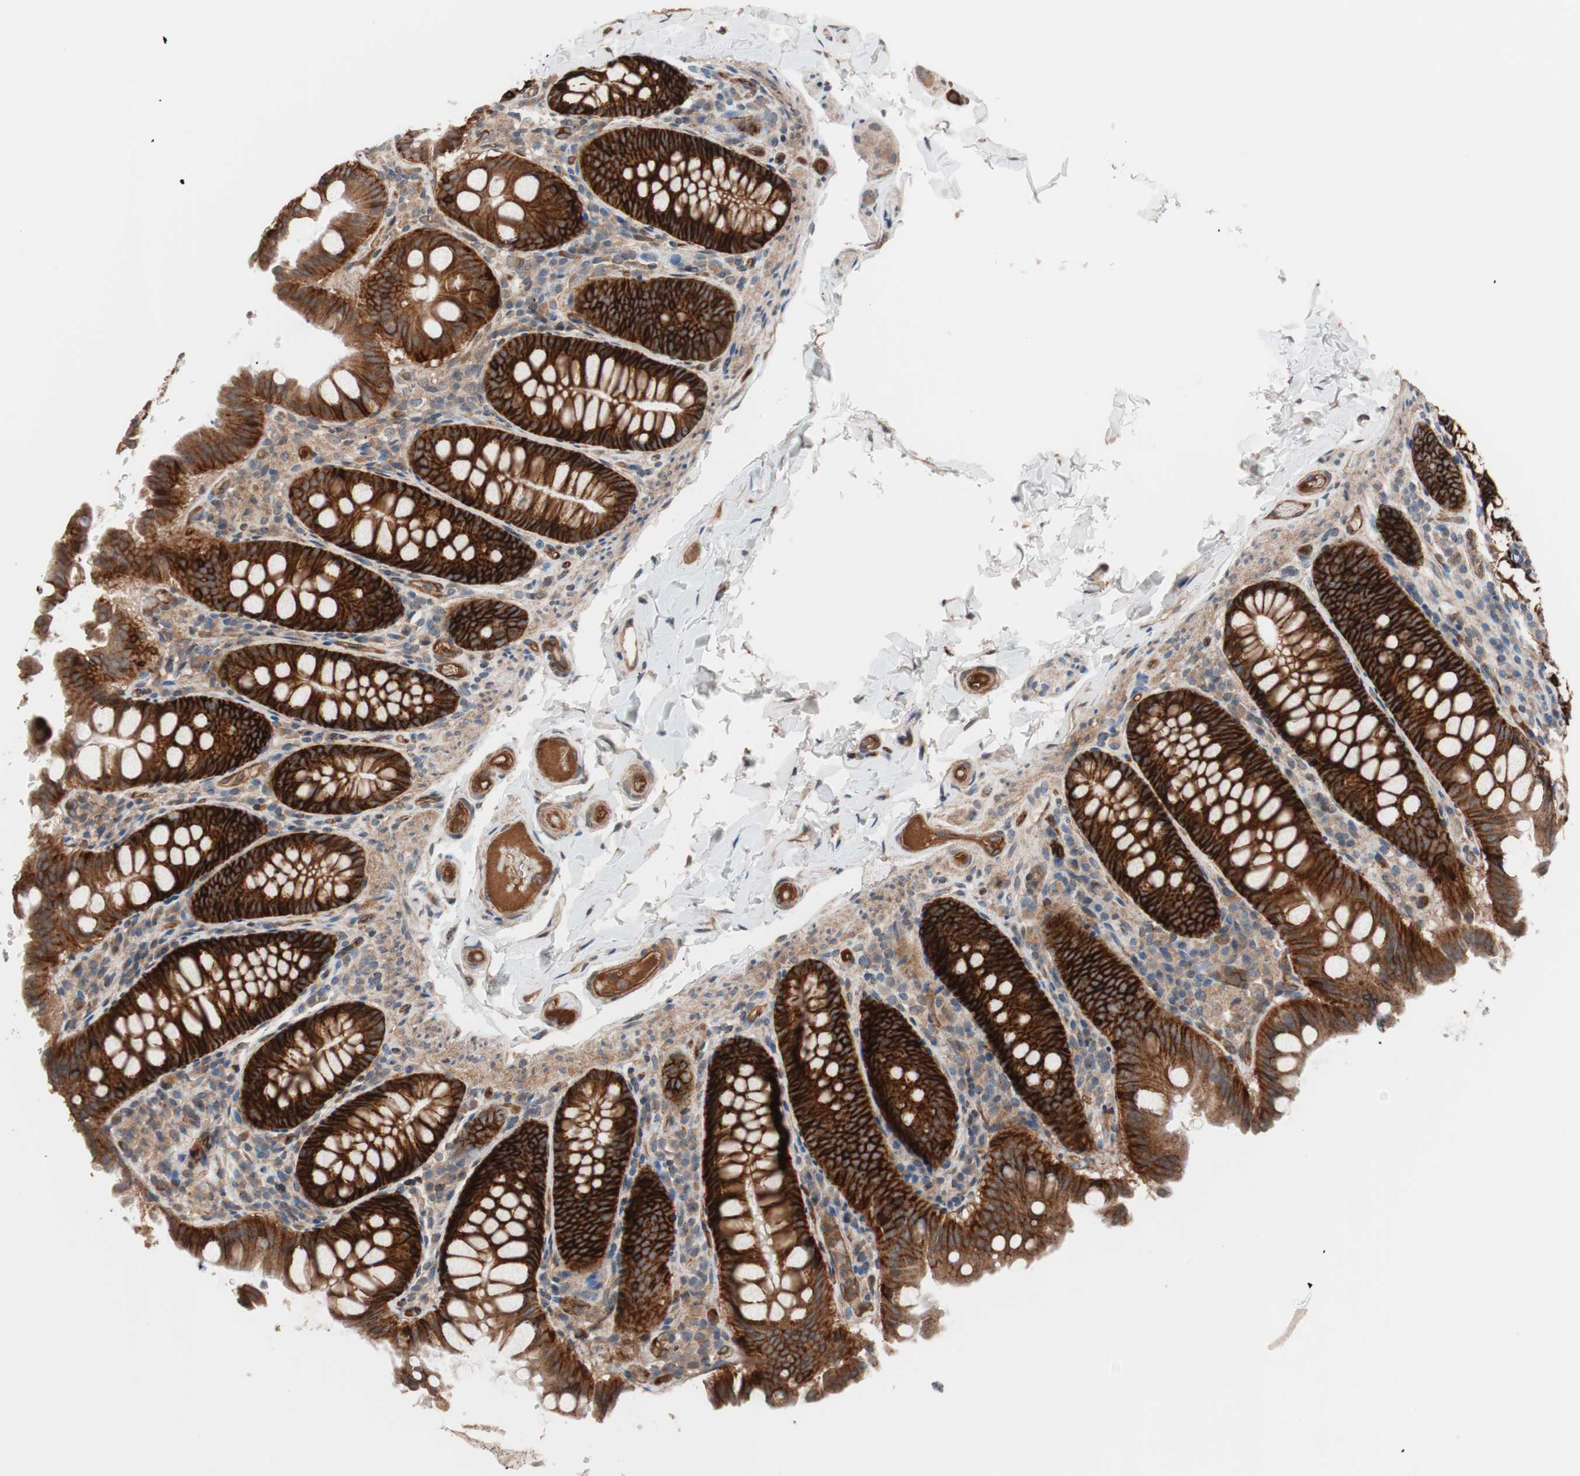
{"staining": {"intensity": "moderate", "quantity": ">75%", "location": "cytoplasmic/membranous"}, "tissue": "colon", "cell_type": "Endothelial cells", "image_type": "normal", "snomed": [{"axis": "morphology", "description": "Normal tissue, NOS"}, {"axis": "topography", "description": "Colon"}], "caption": "The immunohistochemical stain highlights moderate cytoplasmic/membranous positivity in endothelial cells of benign colon. The staining was performed using DAB to visualize the protein expression in brown, while the nuclei were stained in blue with hematoxylin (Magnification: 20x).", "gene": "SDC4", "patient": {"sex": "female", "age": 61}}